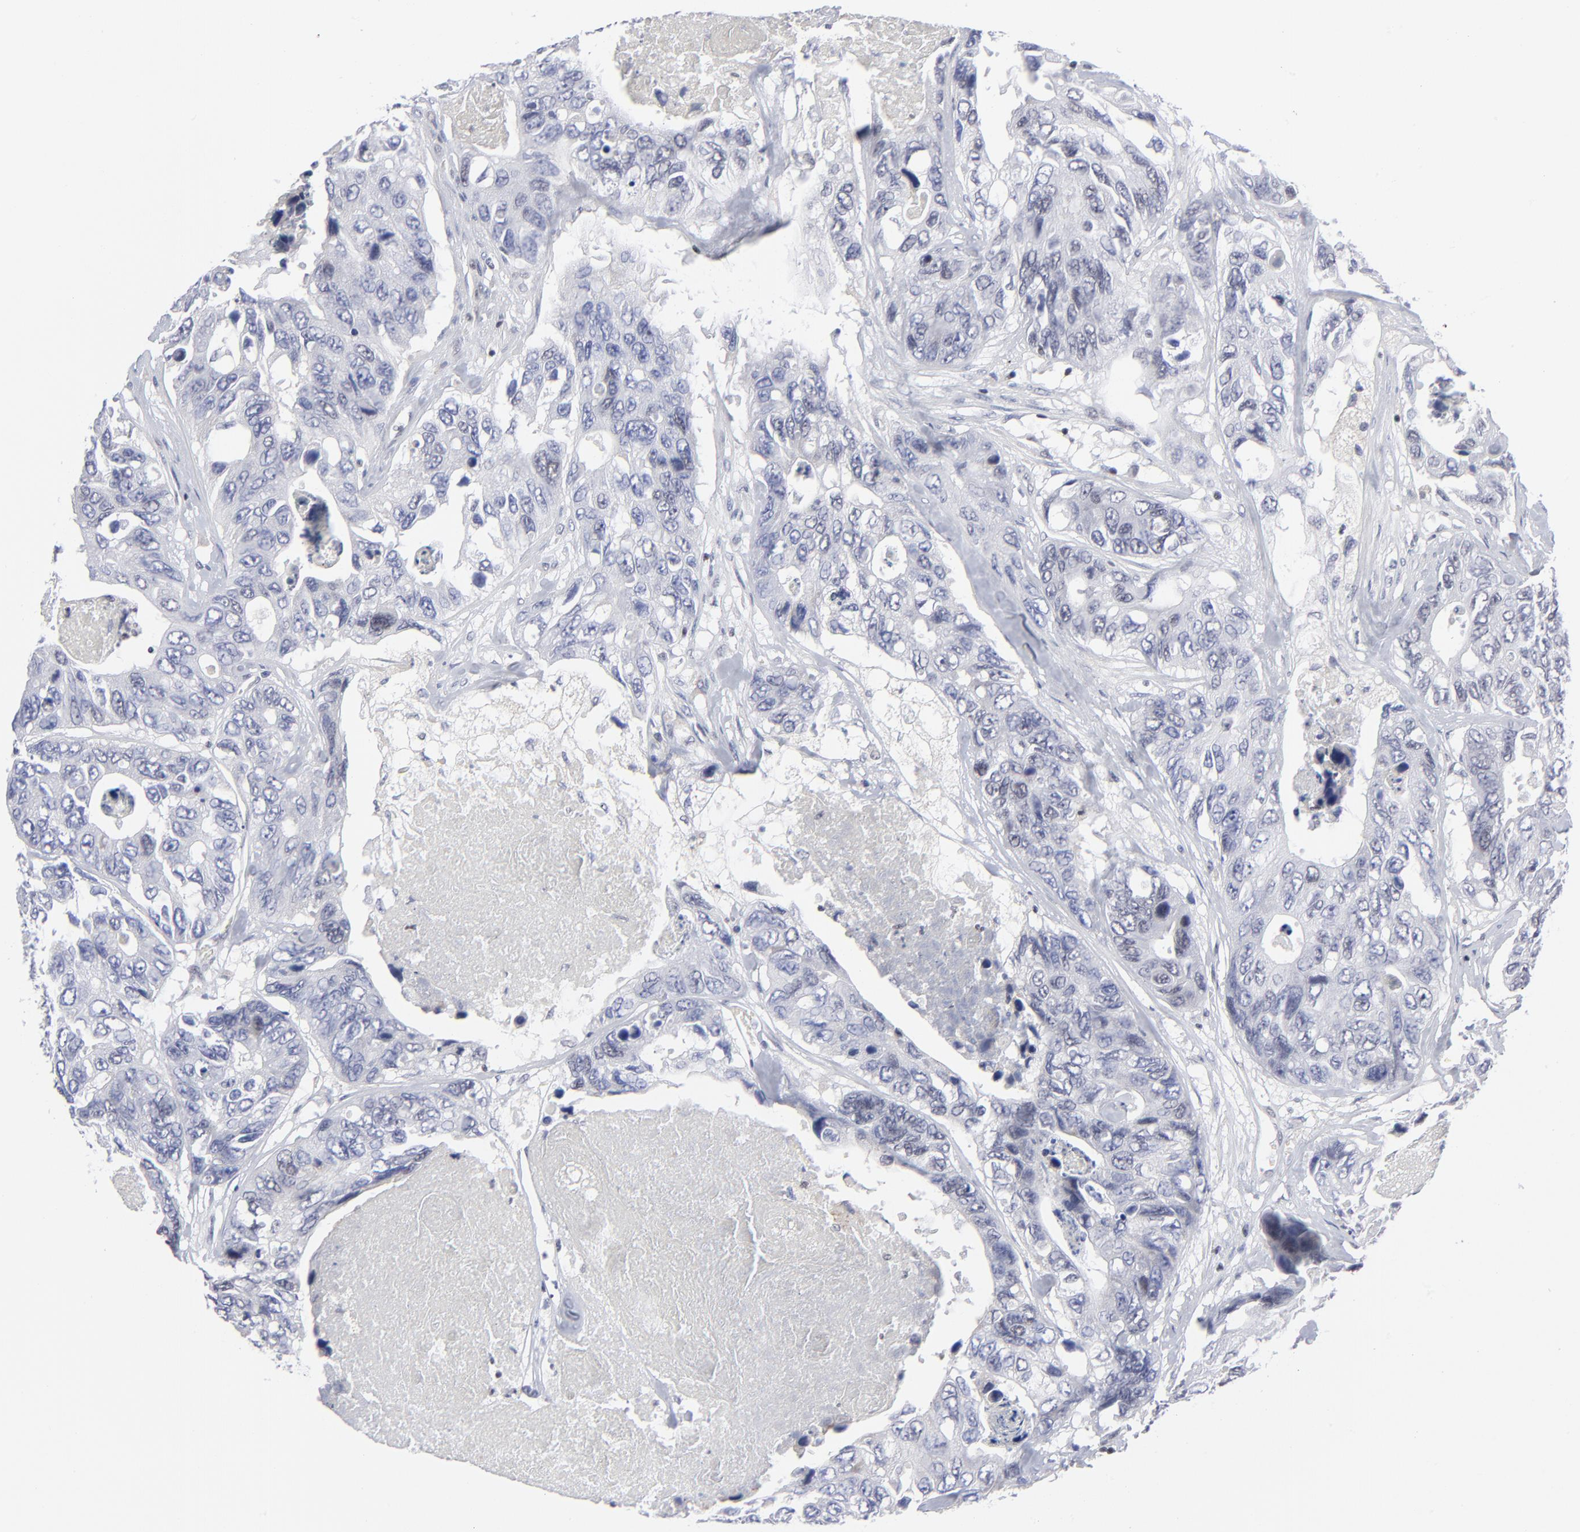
{"staining": {"intensity": "negative", "quantity": "none", "location": "none"}, "tissue": "colorectal cancer", "cell_type": "Tumor cells", "image_type": "cancer", "snomed": [{"axis": "morphology", "description": "Adenocarcinoma, NOS"}, {"axis": "topography", "description": "Colon"}], "caption": "Immunohistochemical staining of adenocarcinoma (colorectal) shows no significant positivity in tumor cells. (DAB immunohistochemistry with hematoxylin counter stain).", "gene": "SP2", "patient": {"sex": "female", "age": 86}}